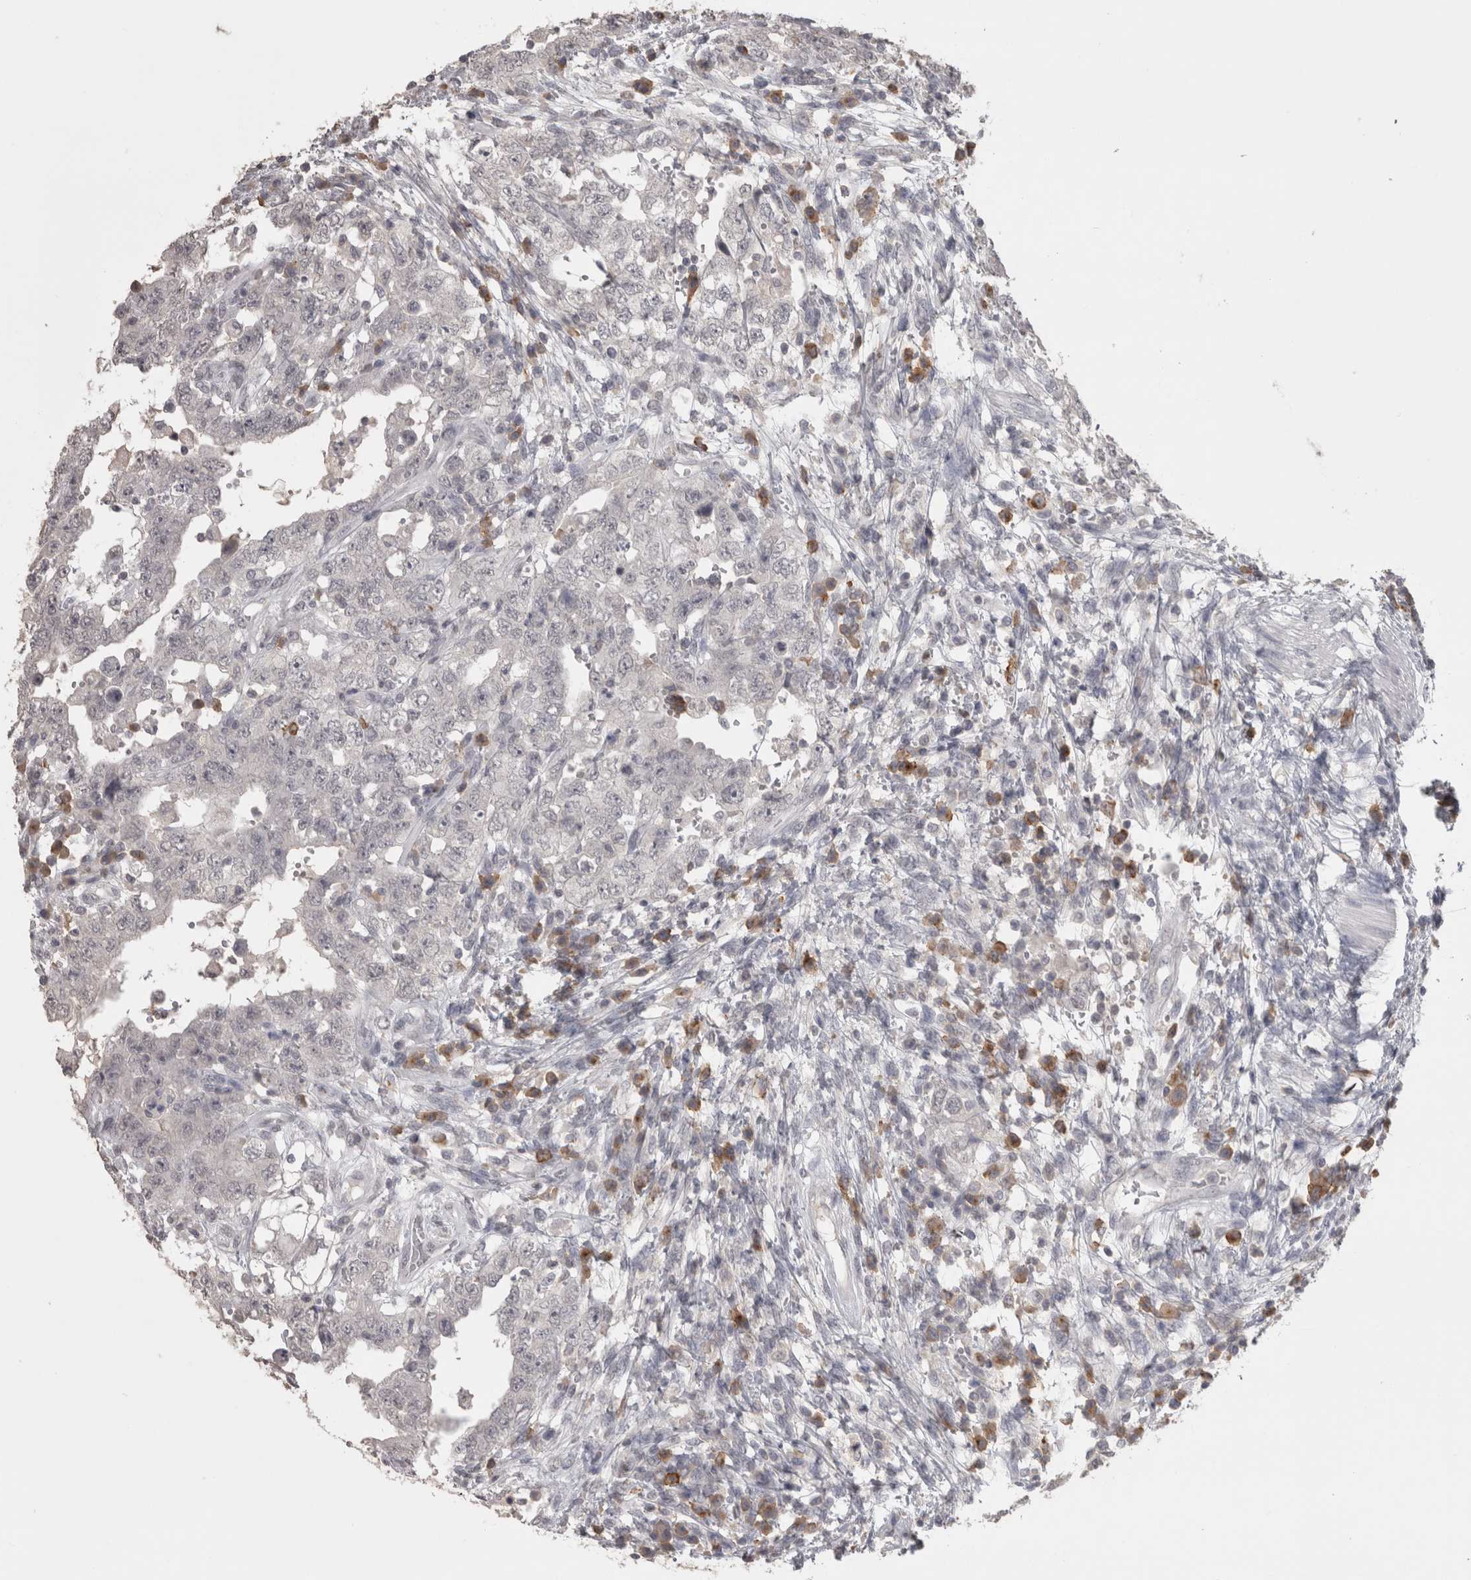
{"staining": {"intensity": "negative", "quantity": "none", "location": "none"}, "tissue": "testis cancer", "cell_type": "Tumor cells", "image_type": "cancer", "snomed": [{"axis": "morphology", "description": "Carcinoma, Embryonal, NOS"}, {"axis": "topography", "description": "Testis"}], "caption": "The image displays no significant positivity in tumor cells of testis cancer (embryonal carcinoma). (DAB immunohistochemistry visualized using brightfield microscopy, high magnification).", "gene": "LAX1", "patient": {"sex": "male", "age": 26}}